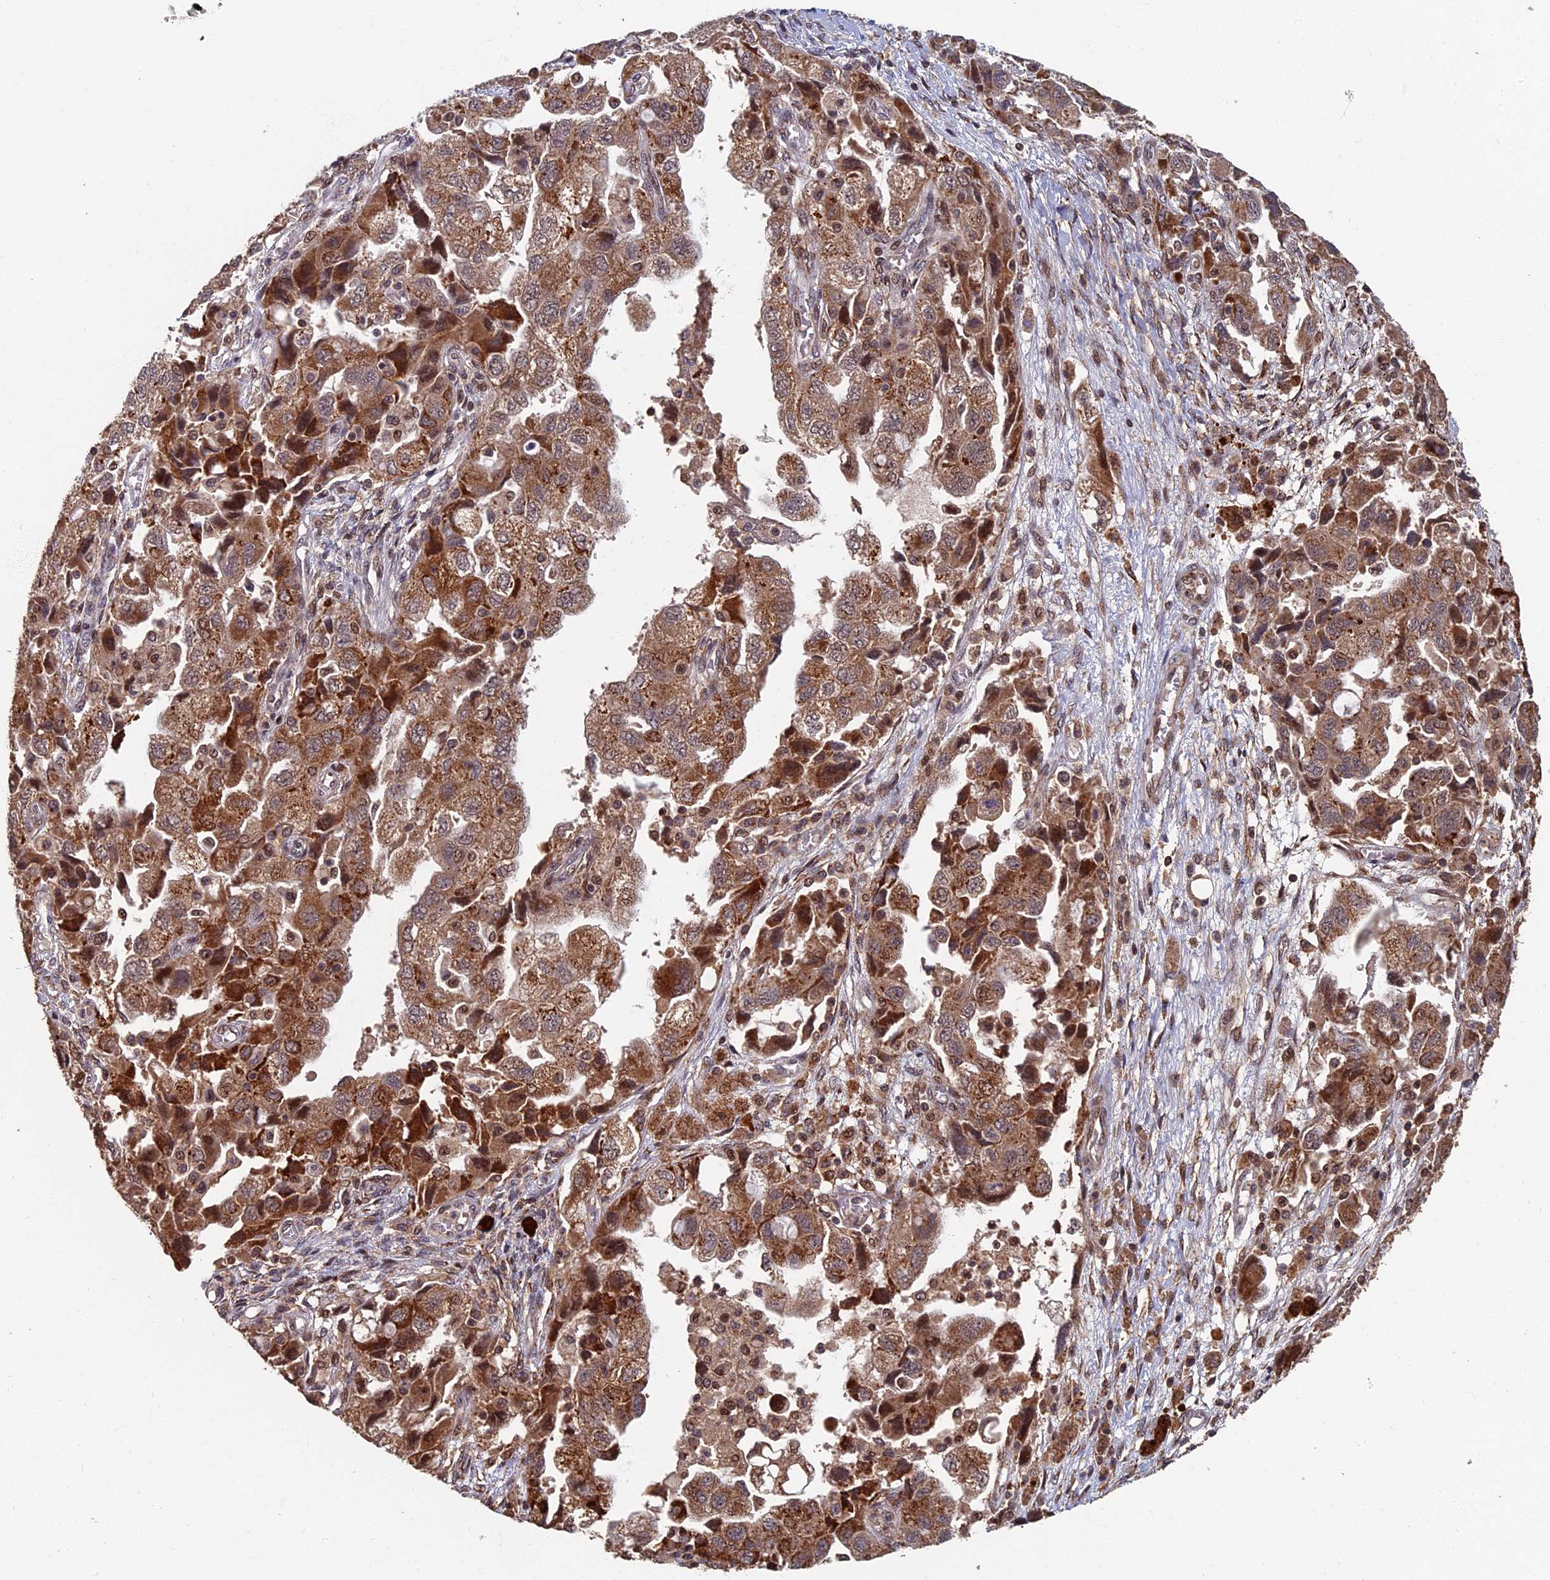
{"staining": {"intensity": "moderate", "quantity": ">75%", "location": "cytoplasmic/membranous,nuclear"}, "tissue": "ovarian cancer", "cell_type": "Tumor cells", "image_type": "cancer", "snomed": [{"axis": "morphology", "description": "Carcinoma, NOS"}, {"axis": "morphology", "description": "Cystadenocarcinoma, serous, NOS"}, {"axis": "topography", "description": "Ovary"}], "caption": "Moderate cytoplasmic/membranous and nuclear expression is seen in approximately >75% of tumor cells in ovarian carcinoma.", "gene": "RASGRF1", "patient": {"sex": "female", "age": 69}}